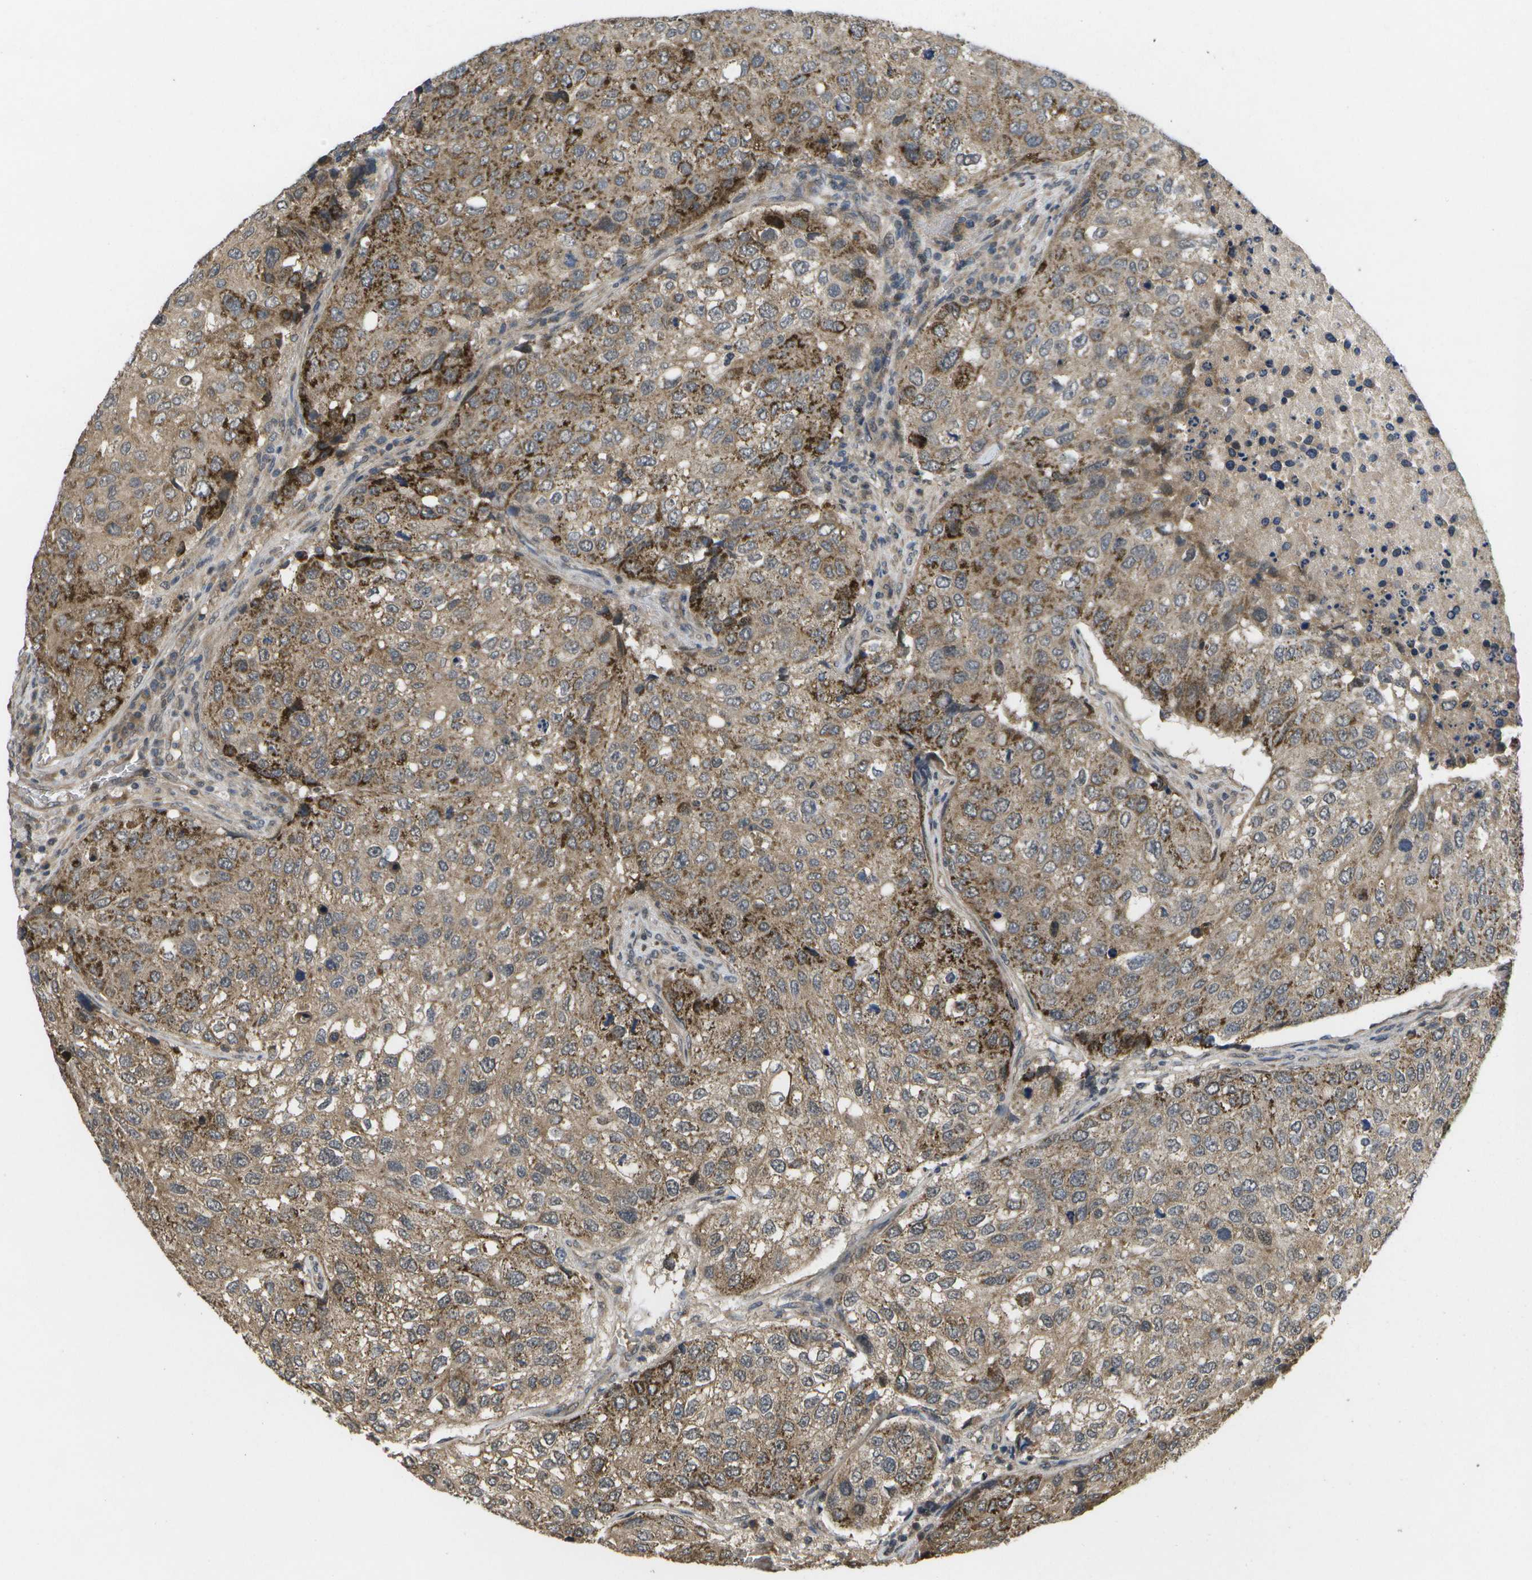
{"staining": {"intensity": "moderate", "quantity": ">75%", "location": "cytoplasmic/membranous"}, "tissue": "urothelial cancer", "cell_type": "Tumor cells", "image_type": "cancer", "snomed": [{"axis": "morphology", "description": "Urothelial carcinoma, High grade"}, {"axis": "topography", "description": "Lymph node"}, {"axis": "topography", "description": "Urinary bladder"}], "caption": "DAB immunohistochemical staining of urothelial cancer demonstrates moderate cytoplasmic/membranous protein staining in about >75% of tumor cells. (IHC, brightfield microscopy, high magnification).", "gene": "ALAS1", "patient": {"sex": "male", "age": 51}}